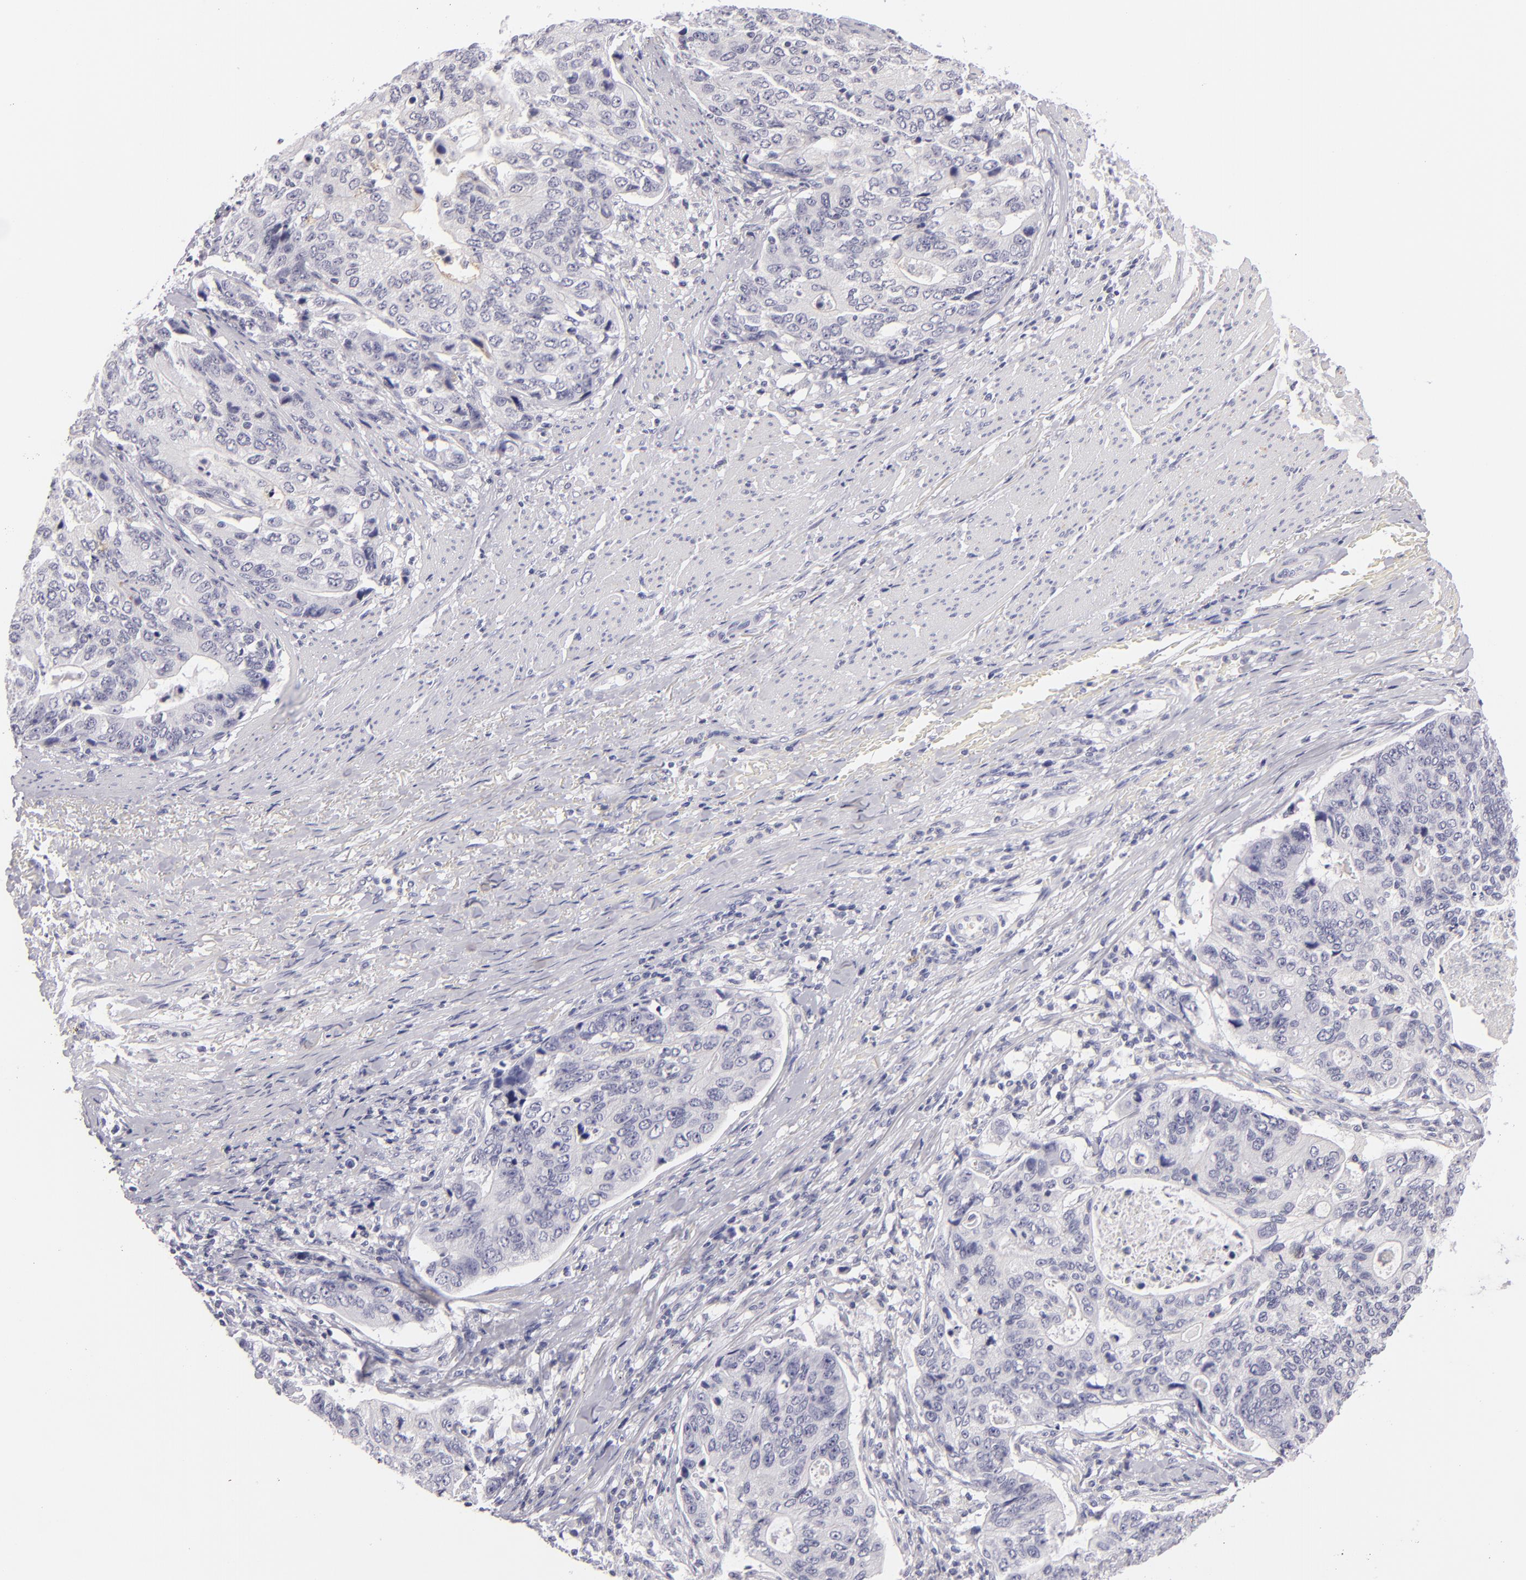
{"staining": {"intensity": "negative", "quantity": "none", "location": "none"}, "tissue": "stomach cancer", "cell_type": "Tumor cells", "image_type": "cancer", "snomed": [{"axis": "morphology", "description": "Adenocarcinoma, NOS"}, {"axis": "topography", "description": "Esophagus"}, {"axis": "topography", "description": "Stomach"}], "caption": "Tumor cells show no significant expression in stomach cancer (adenocarcinoma).", "gene": "TNNC1", "patient": {"sex": "male", "age": 74}}